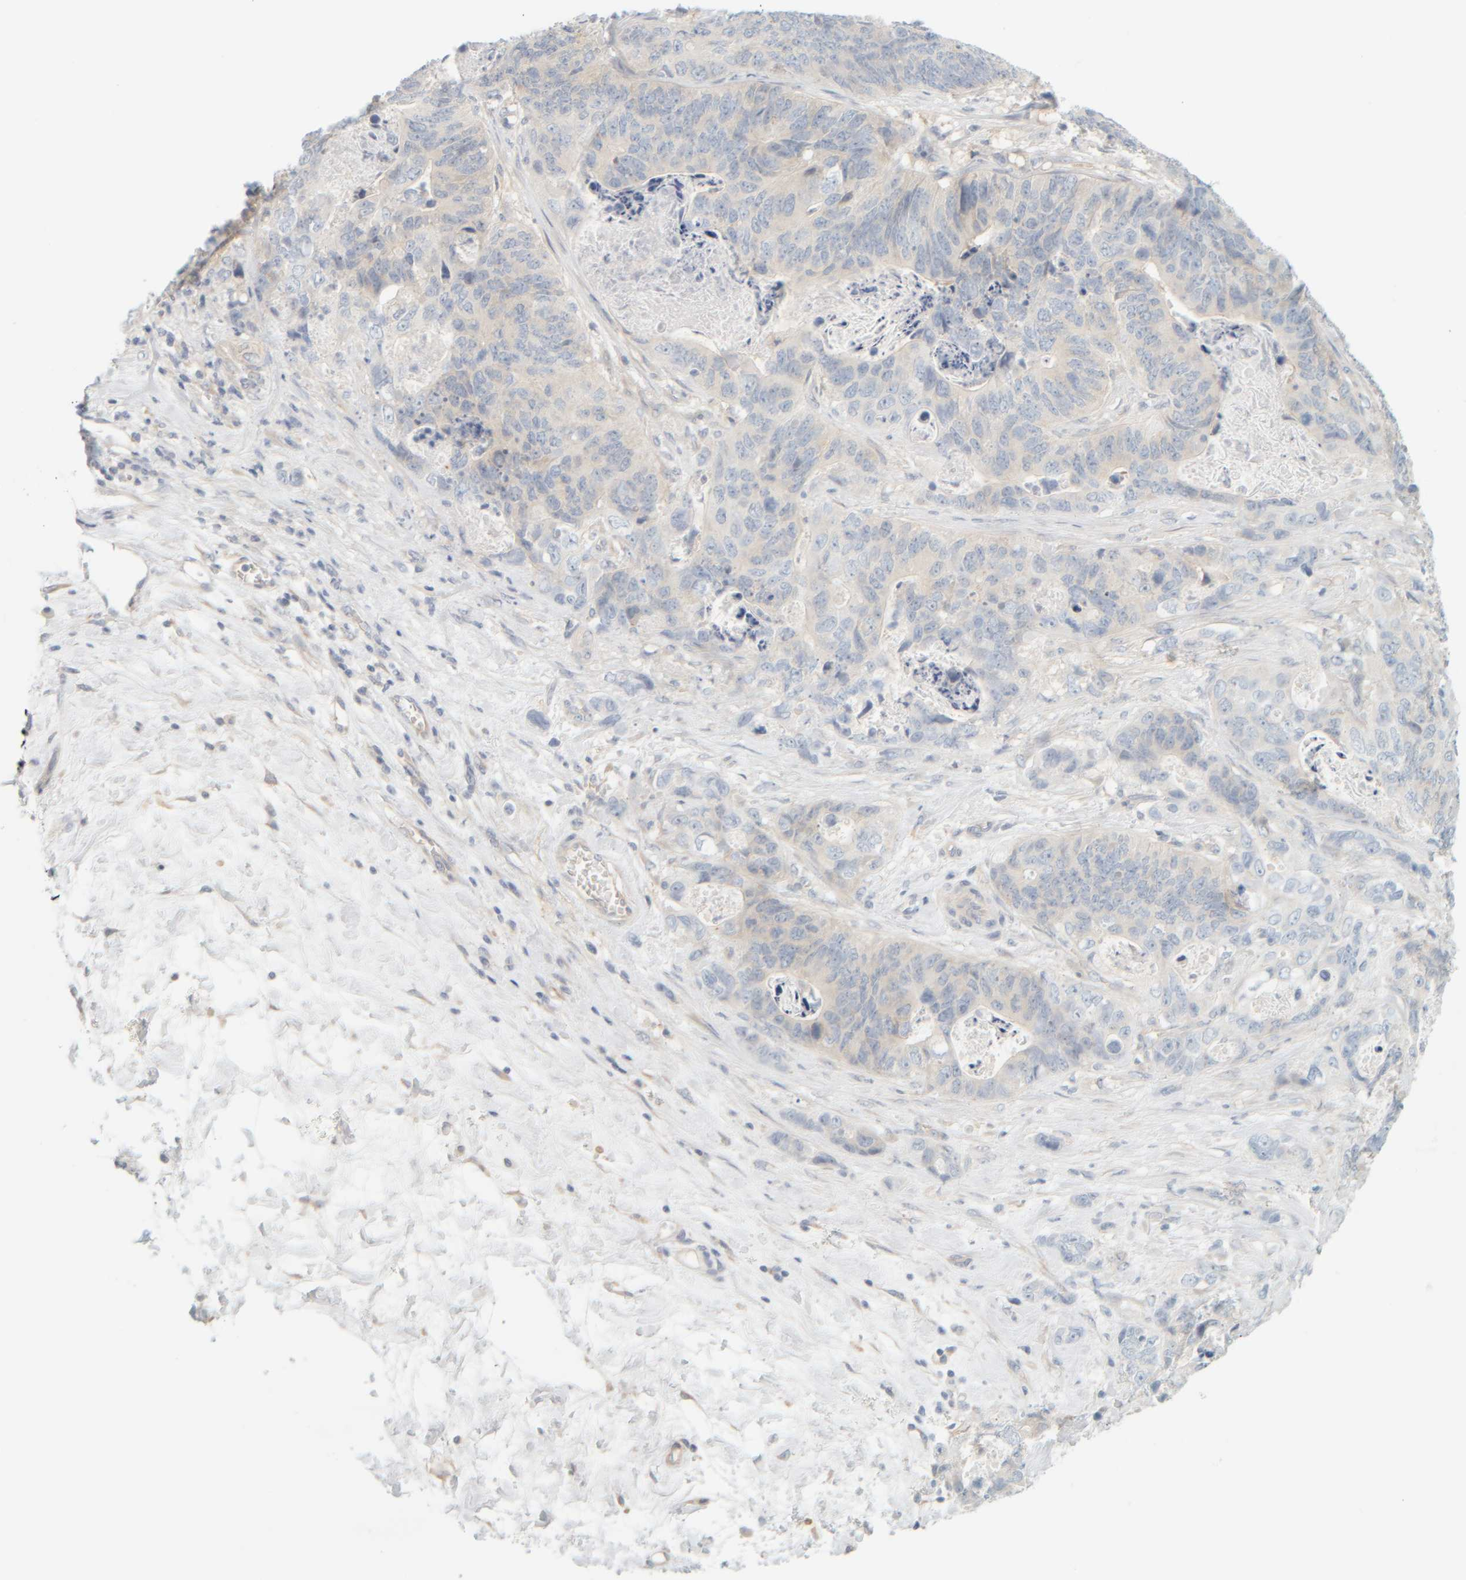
{"staining": {"intensity": "negative", "quantity": "none", "location": "none"}, "tissue": "stomach cancer", "cell_type": "Tumor cells", "image_type": "cancer", "snomed": [{"axis": "morphology", "description": "Normal tissue, NOS"}, {"axis": "morphology", "description": "Adenocarcinoma, NOS"}, {"axis": "topography", "description": "Stomach"}], "caption": "Tumor cells are negative for protein expression in human stomach cancer. (IHC, brightfield microscopy, high magnification).", "gene": "PTGES3L-AARSD1", "patient": {"sex": "female", "age": 89}}